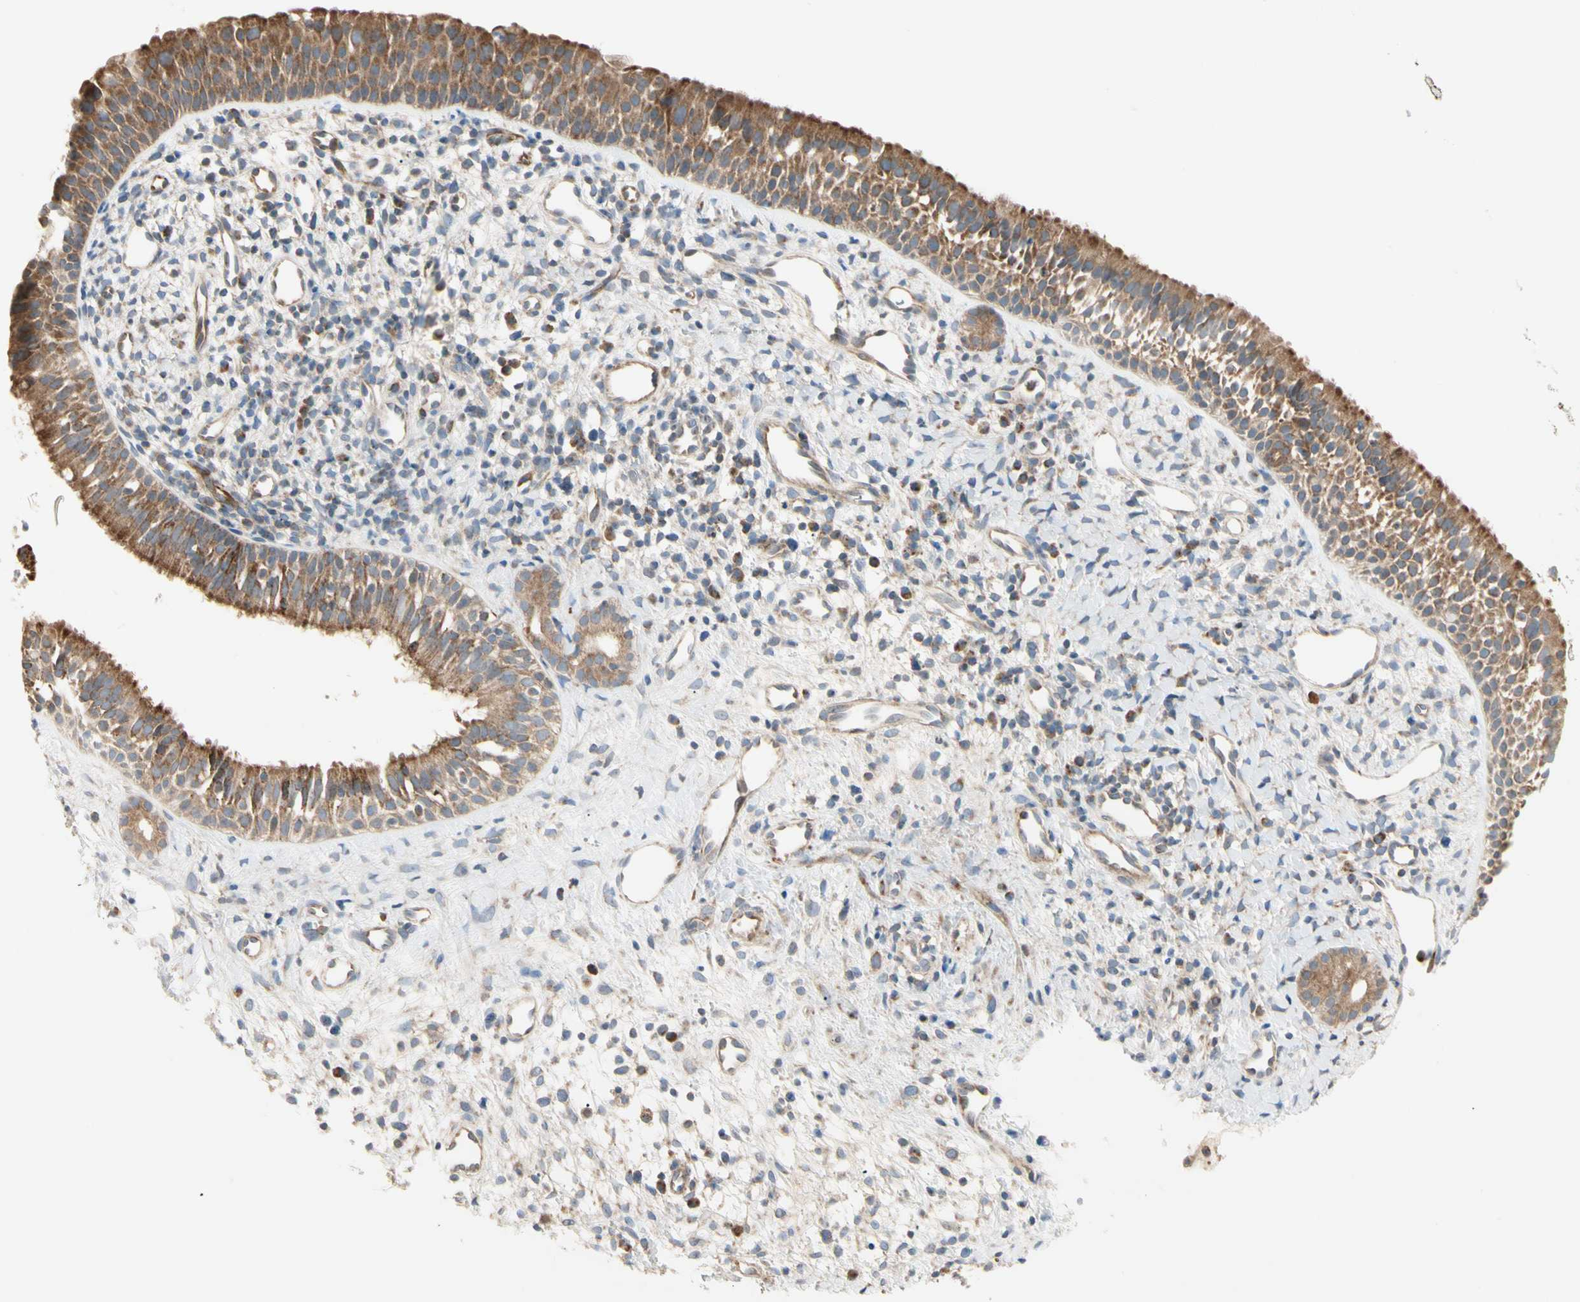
{"staining": {"intensity": "strong", "quantity": ">75%", "location": "cytoplasmic/membranous"}, "tissue": "nasopharynx", "cell_type": "Respiratory epithelial cells", "image_type": "normal", "snomed": [{"axis": "morphology", "description": "Normal tissue, NOS"}, {"axis": "topography", "description": "Nasopharynx"}], "caption": "Protein staining exhibits strong cytoplasmic/membranous expression in about >75% of respiratory epithelial cells in normal nasopharynx.", "gene": "TBC1D10A", "patient": {"sex": "male", "age": 22}}